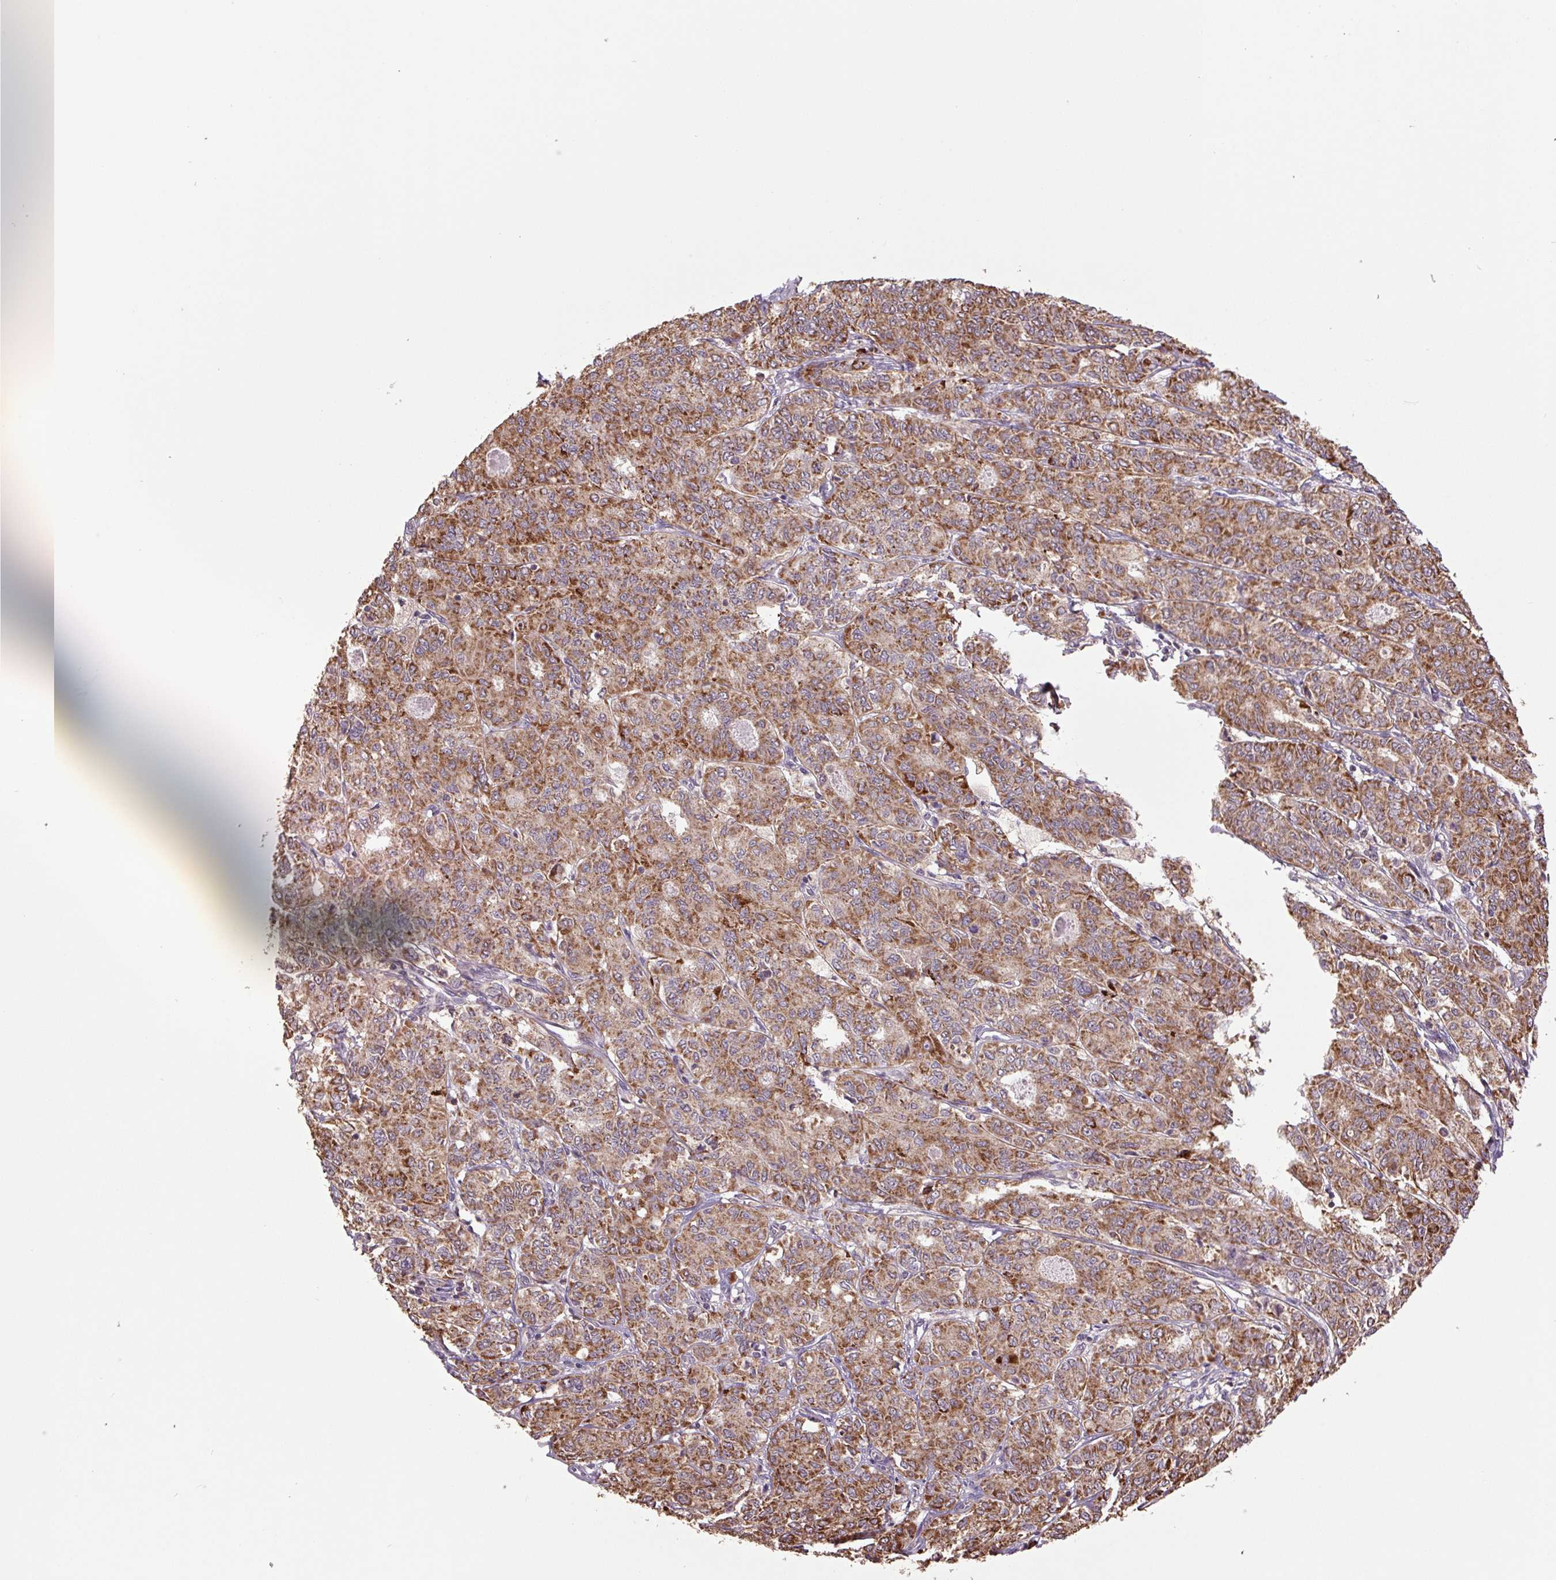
{"staining": {"intensity": "moderate", "quantity": ">75%", "location": "cytoplasmic/membranous"}, "tissue": "endometrial cancer", "cell_type": "Tumor cells", "image_type": "cancer", "snomed": [{"axis": "morphology", "description": "Adenocarcinoma, NOS"}, {"axis": "topography", "description": "Endometrium"}], "caption": "Brown immunohistochemical staining in endometrial adenocarcinoma displays moderate cytoplasmic/membranous staining in approximately >75% of tumor cells.", "gene": "TMEM160", "patient": {"sex": "female", "age": 61}}